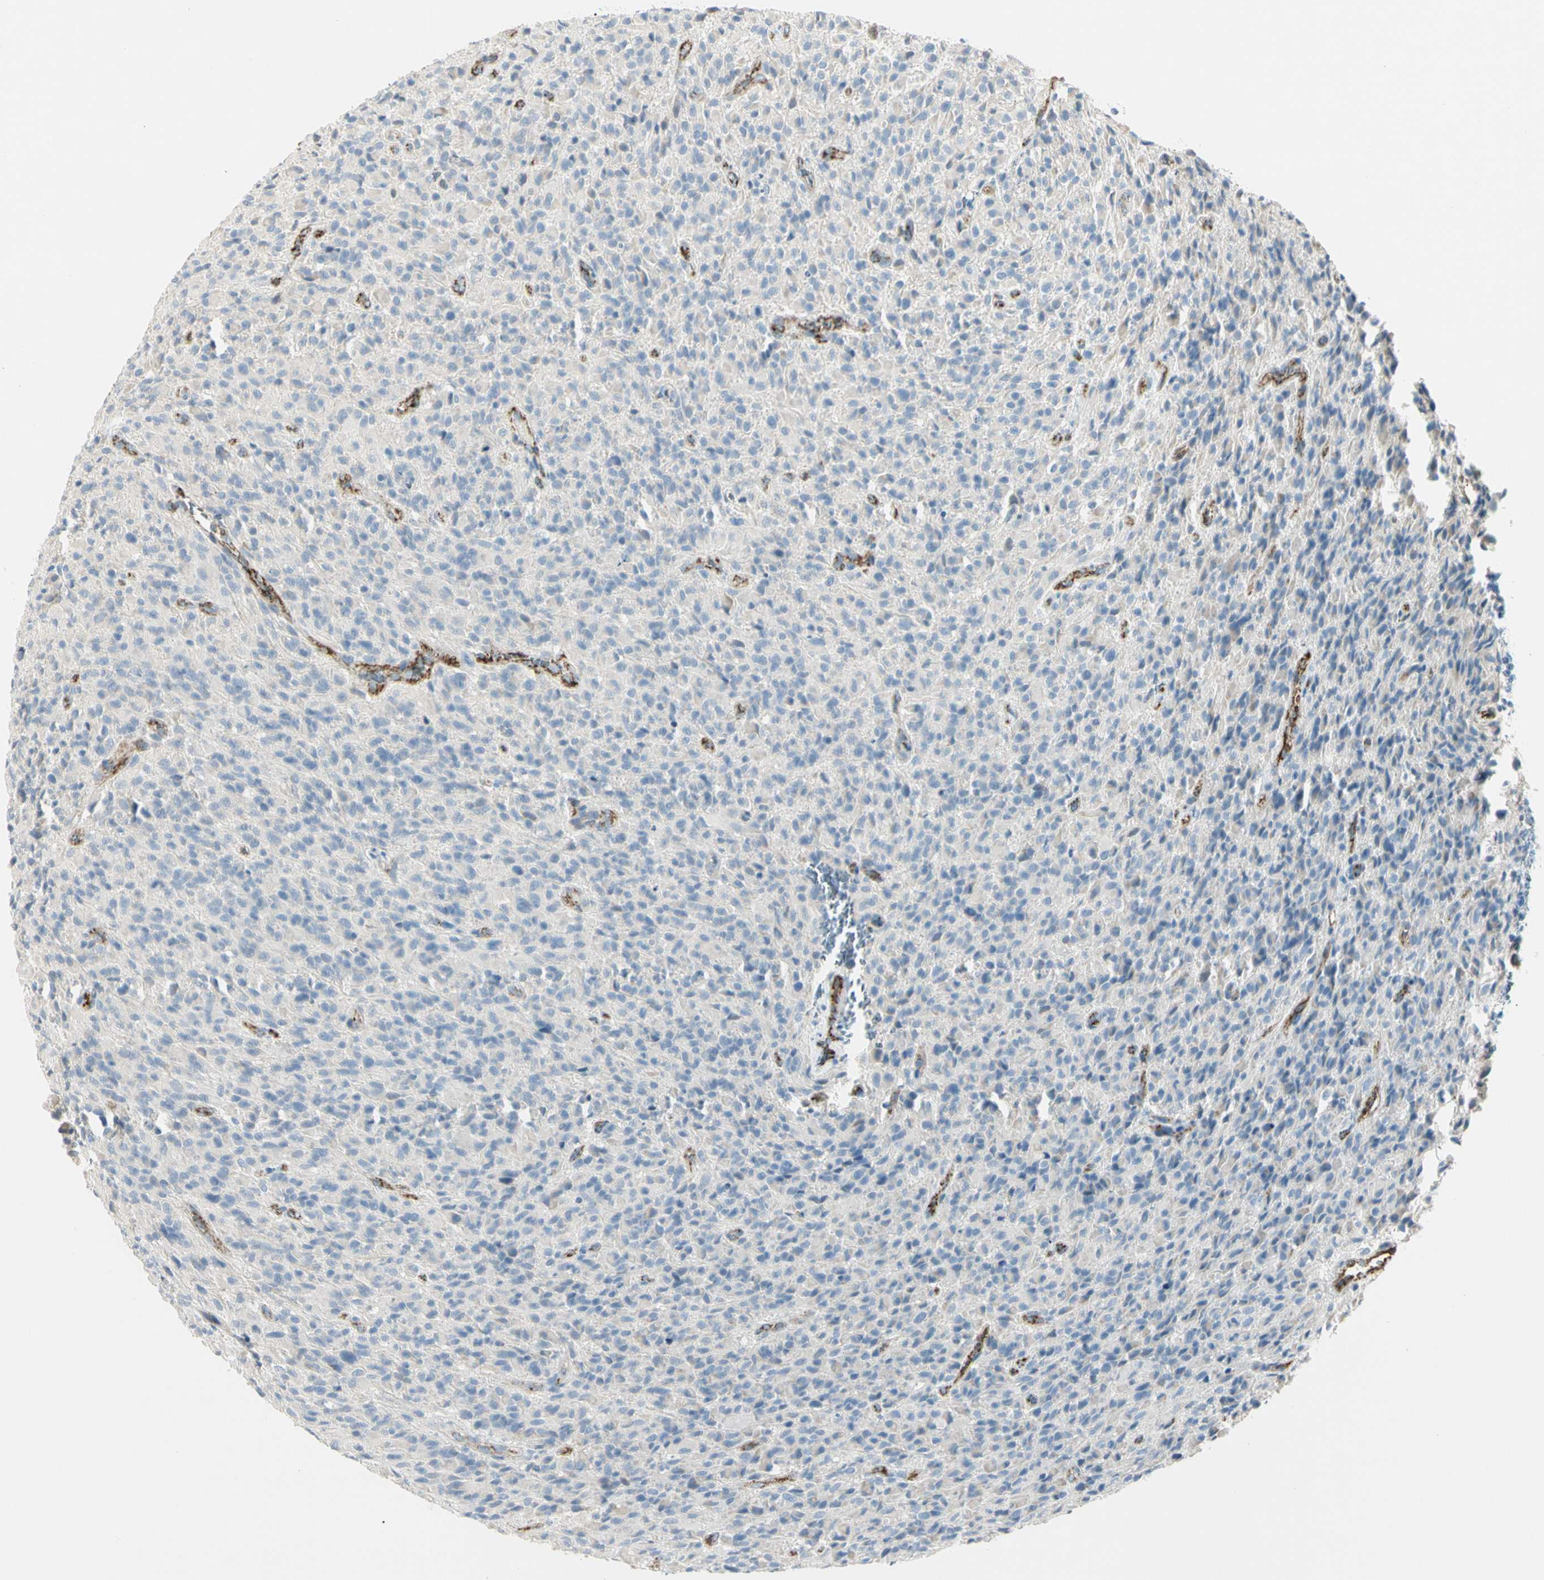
{"staining": {"intensity": "negative", "quantity": "none", "location": "none"}, "tissue": "glioma", "cell_type": "Tumor cells", "image_type": "cancer", "snomed": [{"axis": "morphology", "description": "Glioma, malignant, High grade"}, {"axis": "topography", "description": "Brain"}], "caption": "This is a histopathology image of IHC staining of glioma, which shows no expression in tumor cells.", "gene": "SLC6A15", "patient": {"sex": "male", "age": 71}}